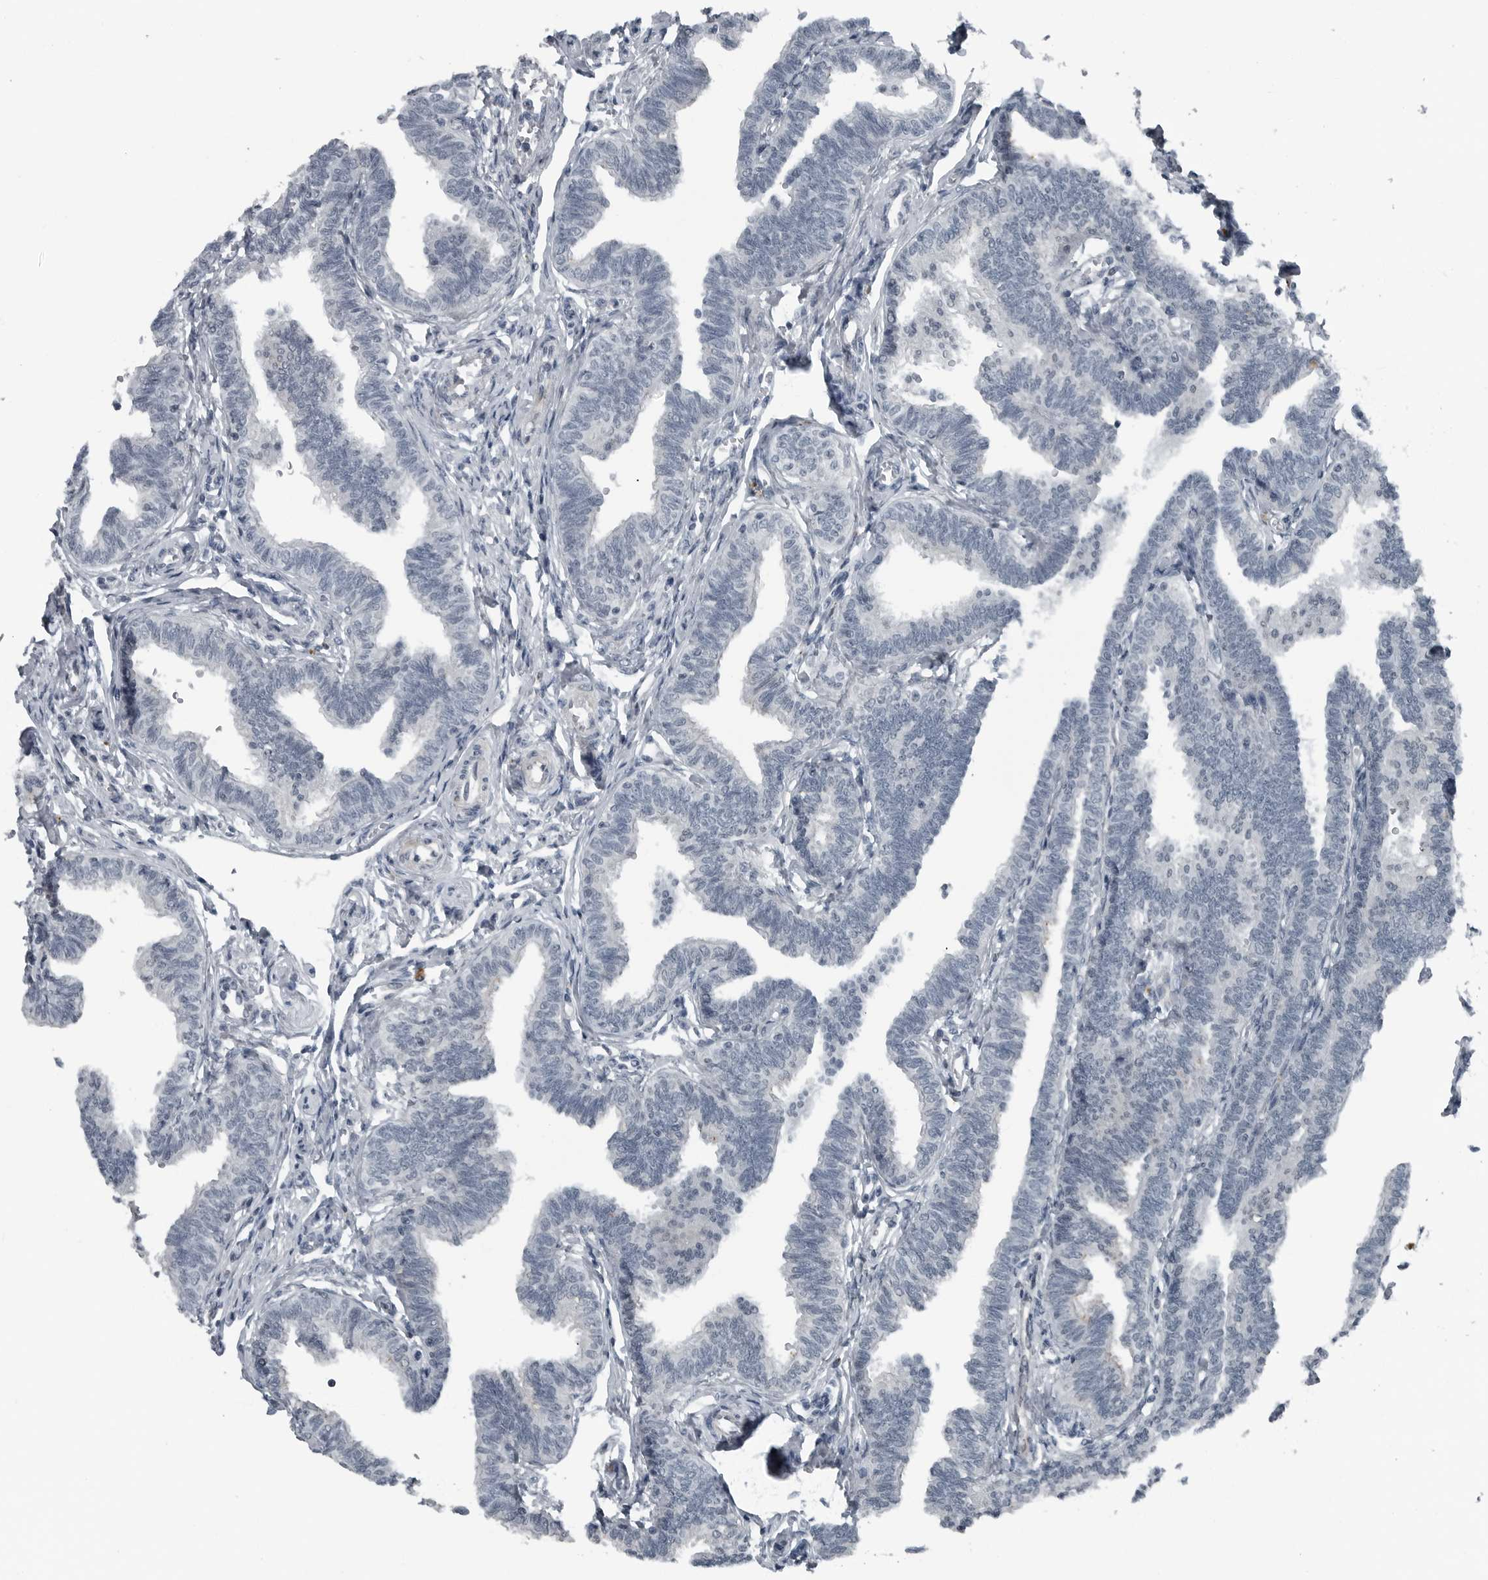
{"staining": {"intensity": "weak", "quantity": "<25%", "location": "cytoplasmic/membranous"}, "tissue": "fallopian tube", "cell_type": "Glandular cells", "image_type": "normal", "snomed": [{"axis": "morphology", "description": "Normal tissue, NOS"}, {"axis": "topography", "description": "Fallopian tube"}, {"axis": "topography", "description": "Ovary"}], "caption": "This is an immunohistochemistry (IHC) image of normal fallopian tube. There is no staining in glandular cells.", "gene": "GAK", "patient": {"sex": "female", "age": 23}}